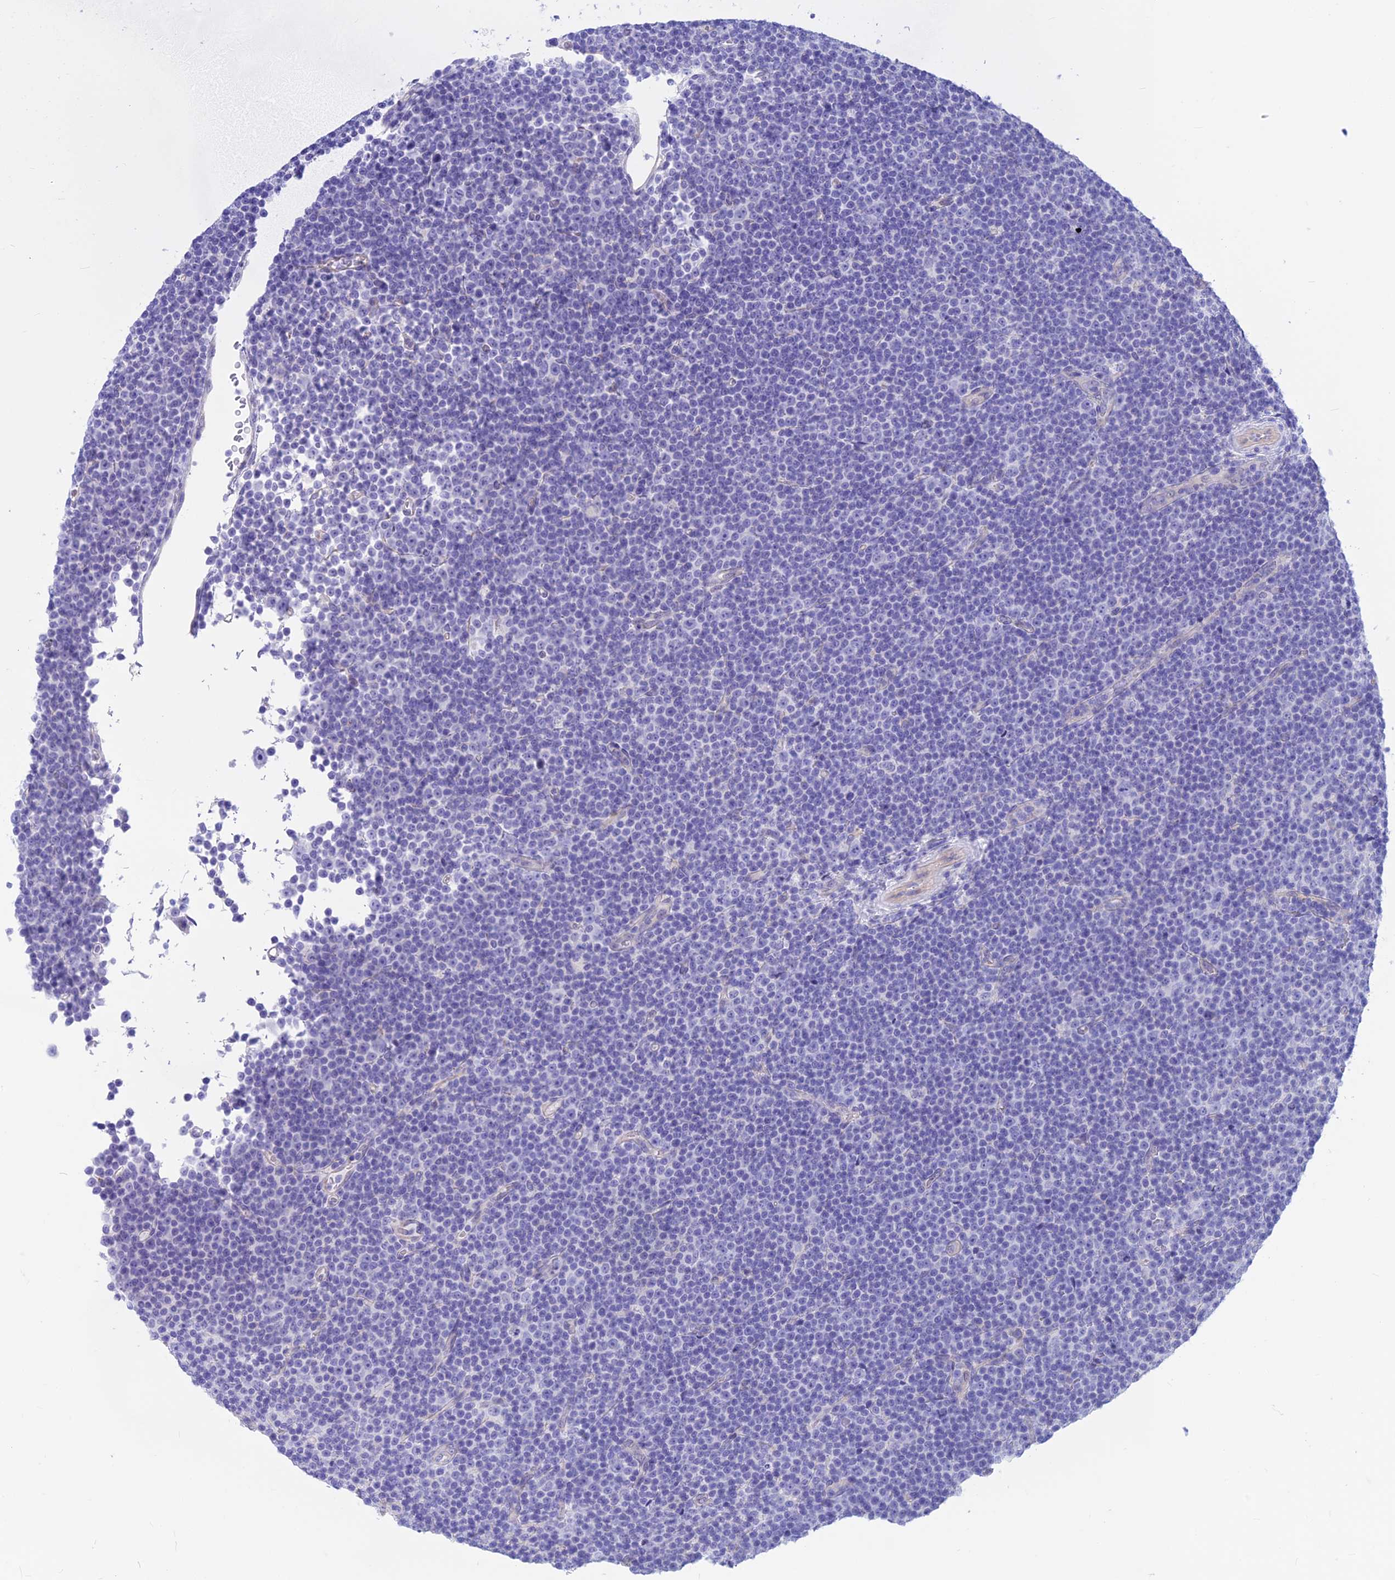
{"staining": {"intensity": "negative", "quantity": "none", "location": "none"}, "tissue": "lymphoma", "cell_type": "Tumor cells", "image_type": "cancer", "snomed": [{"axis": "morphology", "description": "Malignant lymphoma, non-Hodgkin's type, Low grade"}, {"axis": "topography", "description": "Lymph node"}], "caption": "The histopathology image displays no staining of tumor cells in malignant lymphoma, non-Hodgkin's type (low-grade).", "gene": "GNGT2", "patient": {"sex": "female", "age": 67}}